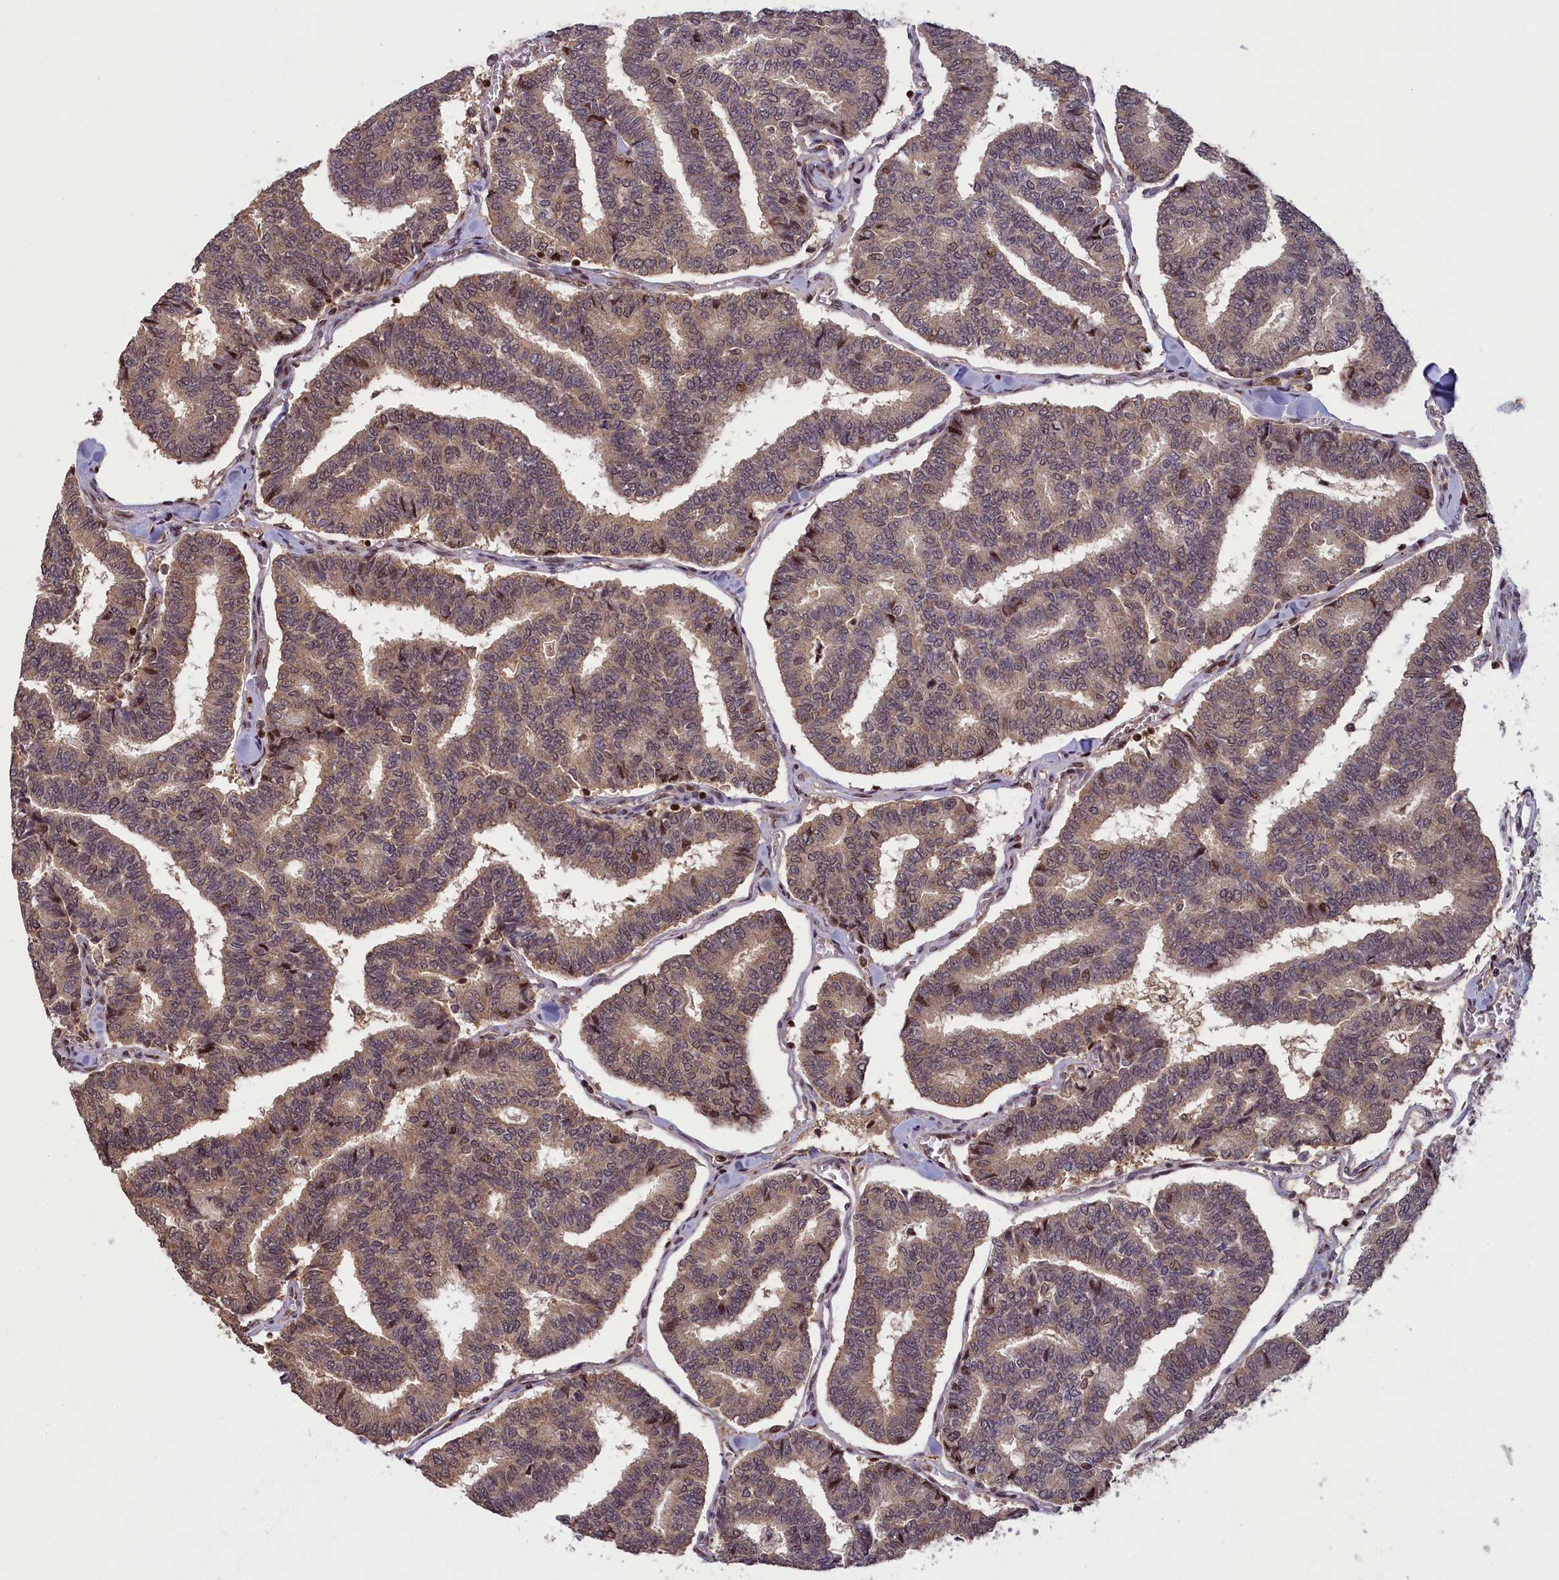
{"staining": {"intensity": "weak", "quantity": "<25%", "location": "nuclear"}, "tissue": "thyroid cancer", "cell_type": "Tumor cells", "image_type": "cancer", "snomed": [{"axis": "morphology", "description": "Papillary adenocarcinoma, NOS"}, {"axis": "topography", "description": "Thyroid gland"}], "caption": "The image reveals no staining of tumor cells in thyroid cancer.", "gene": "NUBP1", "patient": {"sex": "female", "age": 35}}